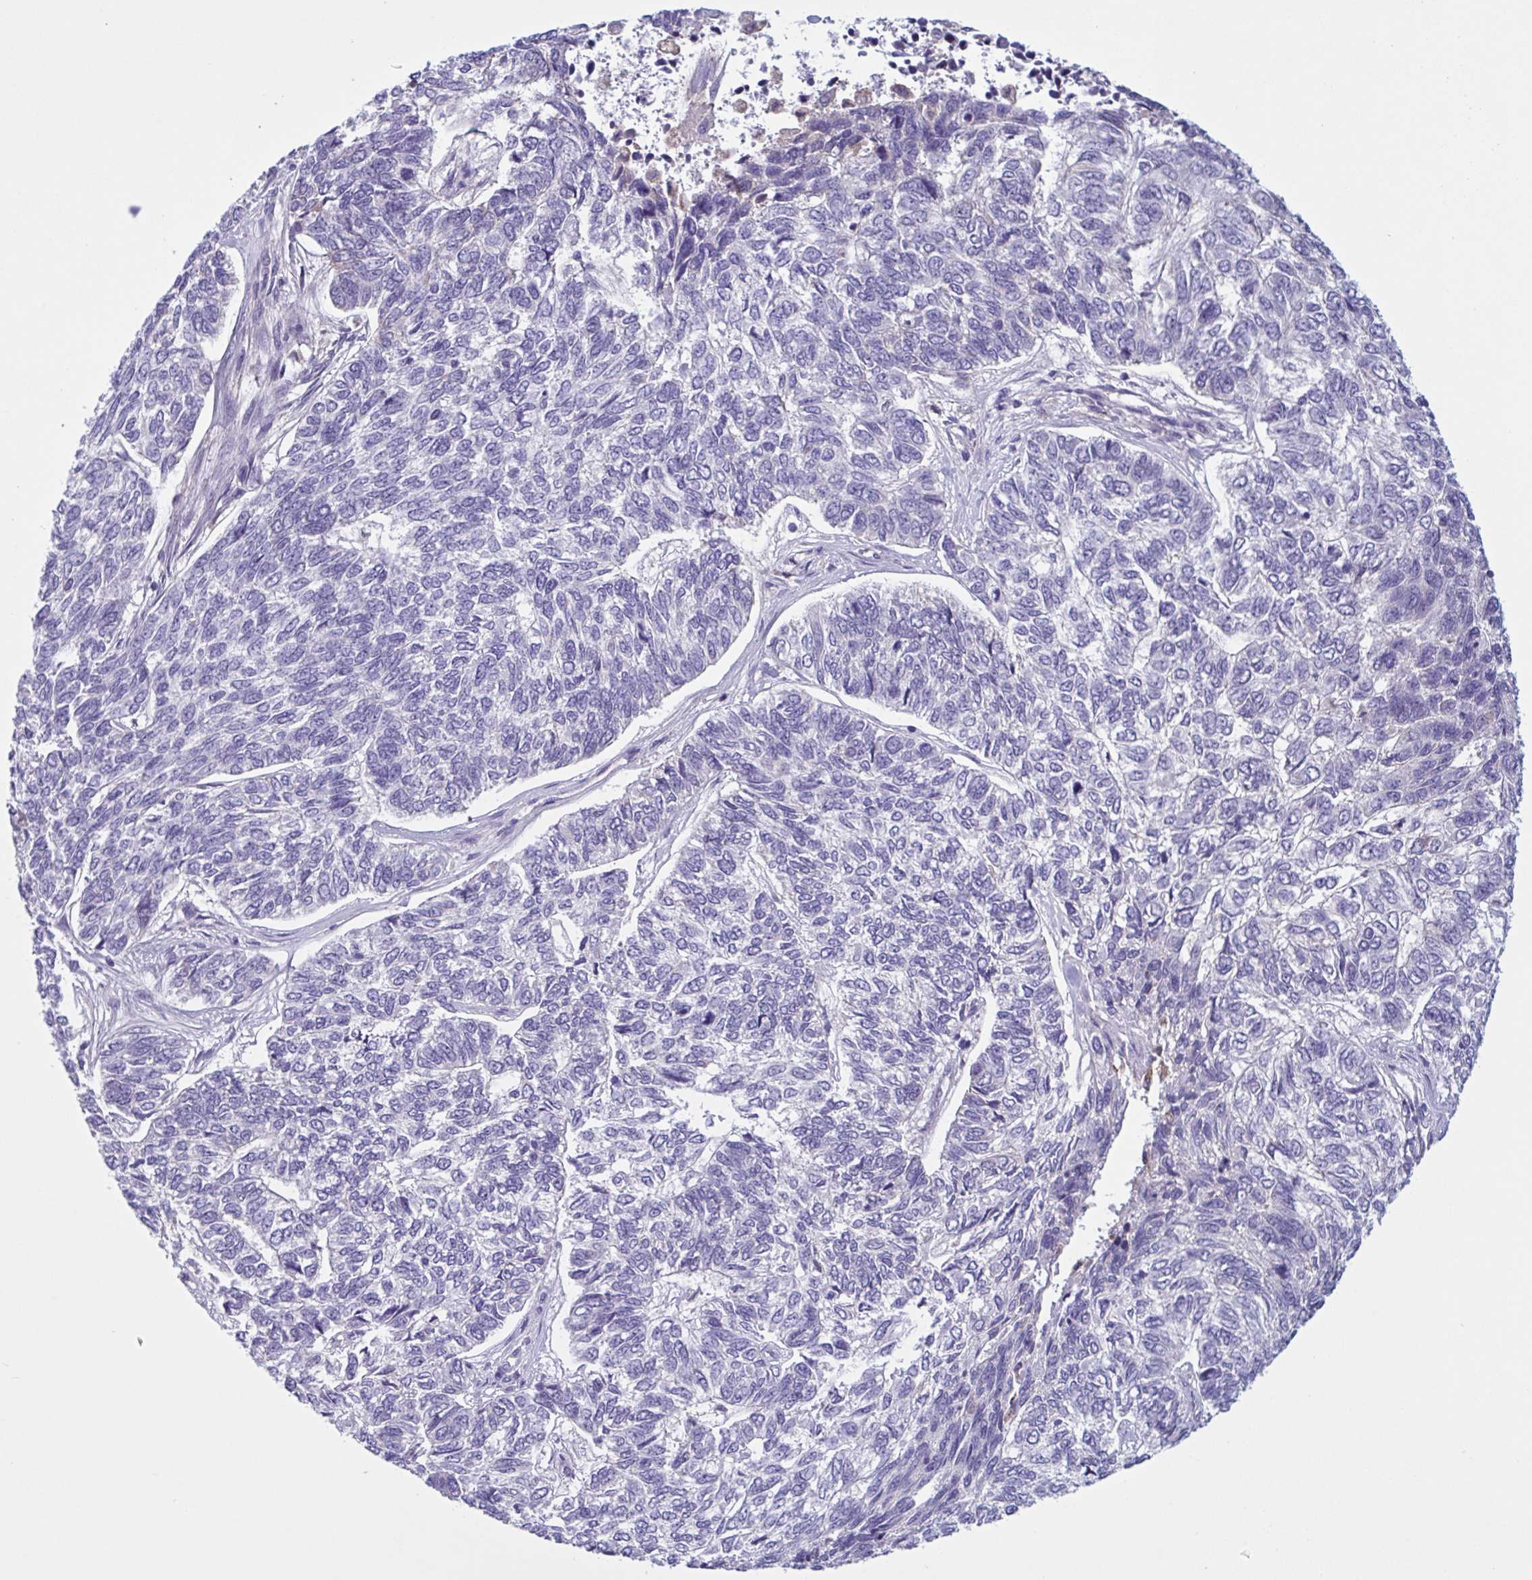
{"staining": {"intensity": "negative", "quantity": "none", "location": "none"}, "tissue": "skin cancer", "cell_type": "Tumor cells", "image_type": "cancer", "snomed": [{"axis": "morphology", "description": "Basal cell carcinoma"}, {"axis": "topography", "description": "Skin"}], "caption": "Photomicrograph shows no protein staining in tumor cells of skin basal cell carcinoma tissue.", "gene": "F13B", "patient": {"sex": "female", "age": 65}}